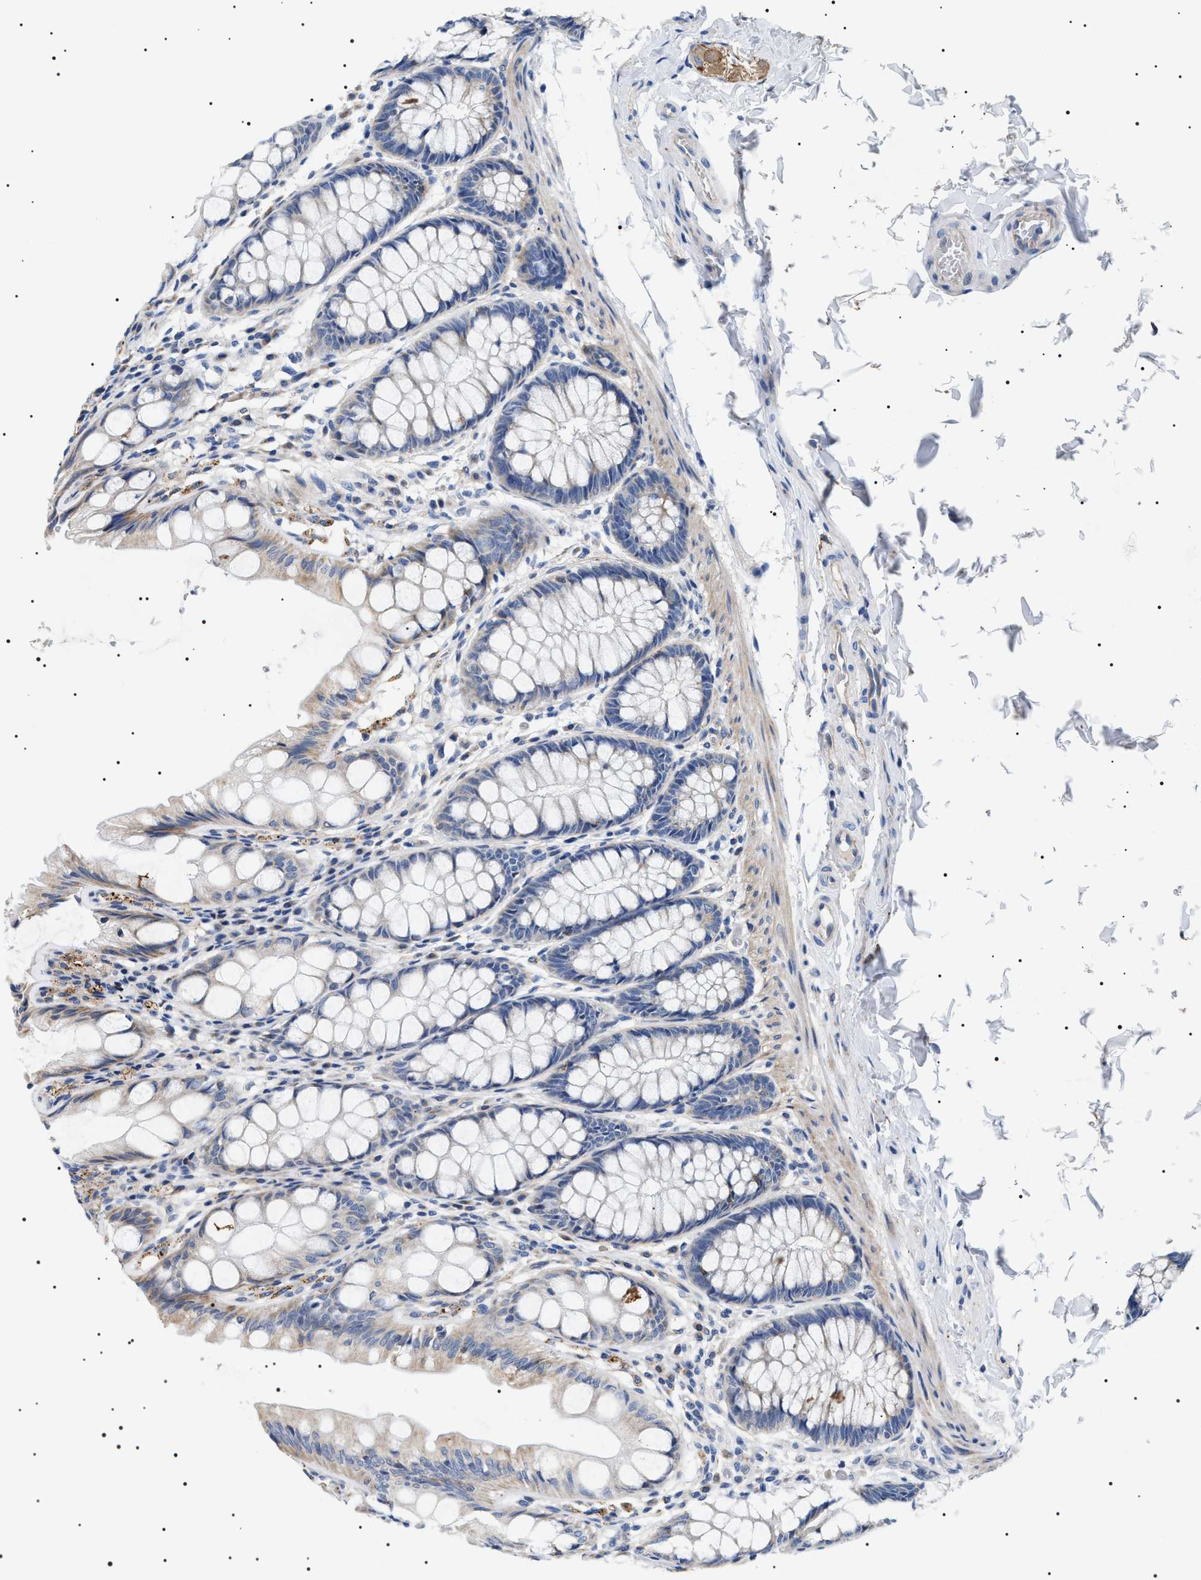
{"staining": {"intensity": "weak", "quantity": ">75%", "location": "cytoplasmic/membranous"}, "tissue": "colon", "cell_type": "Endothelial cells", "image_type": "normal", "snomed": [{"axis": "morphology", "description": "Normal tissue, NOS"}, {"axis": "topography", "description": "Colon"}], "caption": "This histopathology image demonstrates IHC staining of normal human colon, with low weak cytoplasmic/membranous expression in about >75% of endothelial cells.", "gene": "TMEM222", "patient": {"sex": "male", "age": 47}}